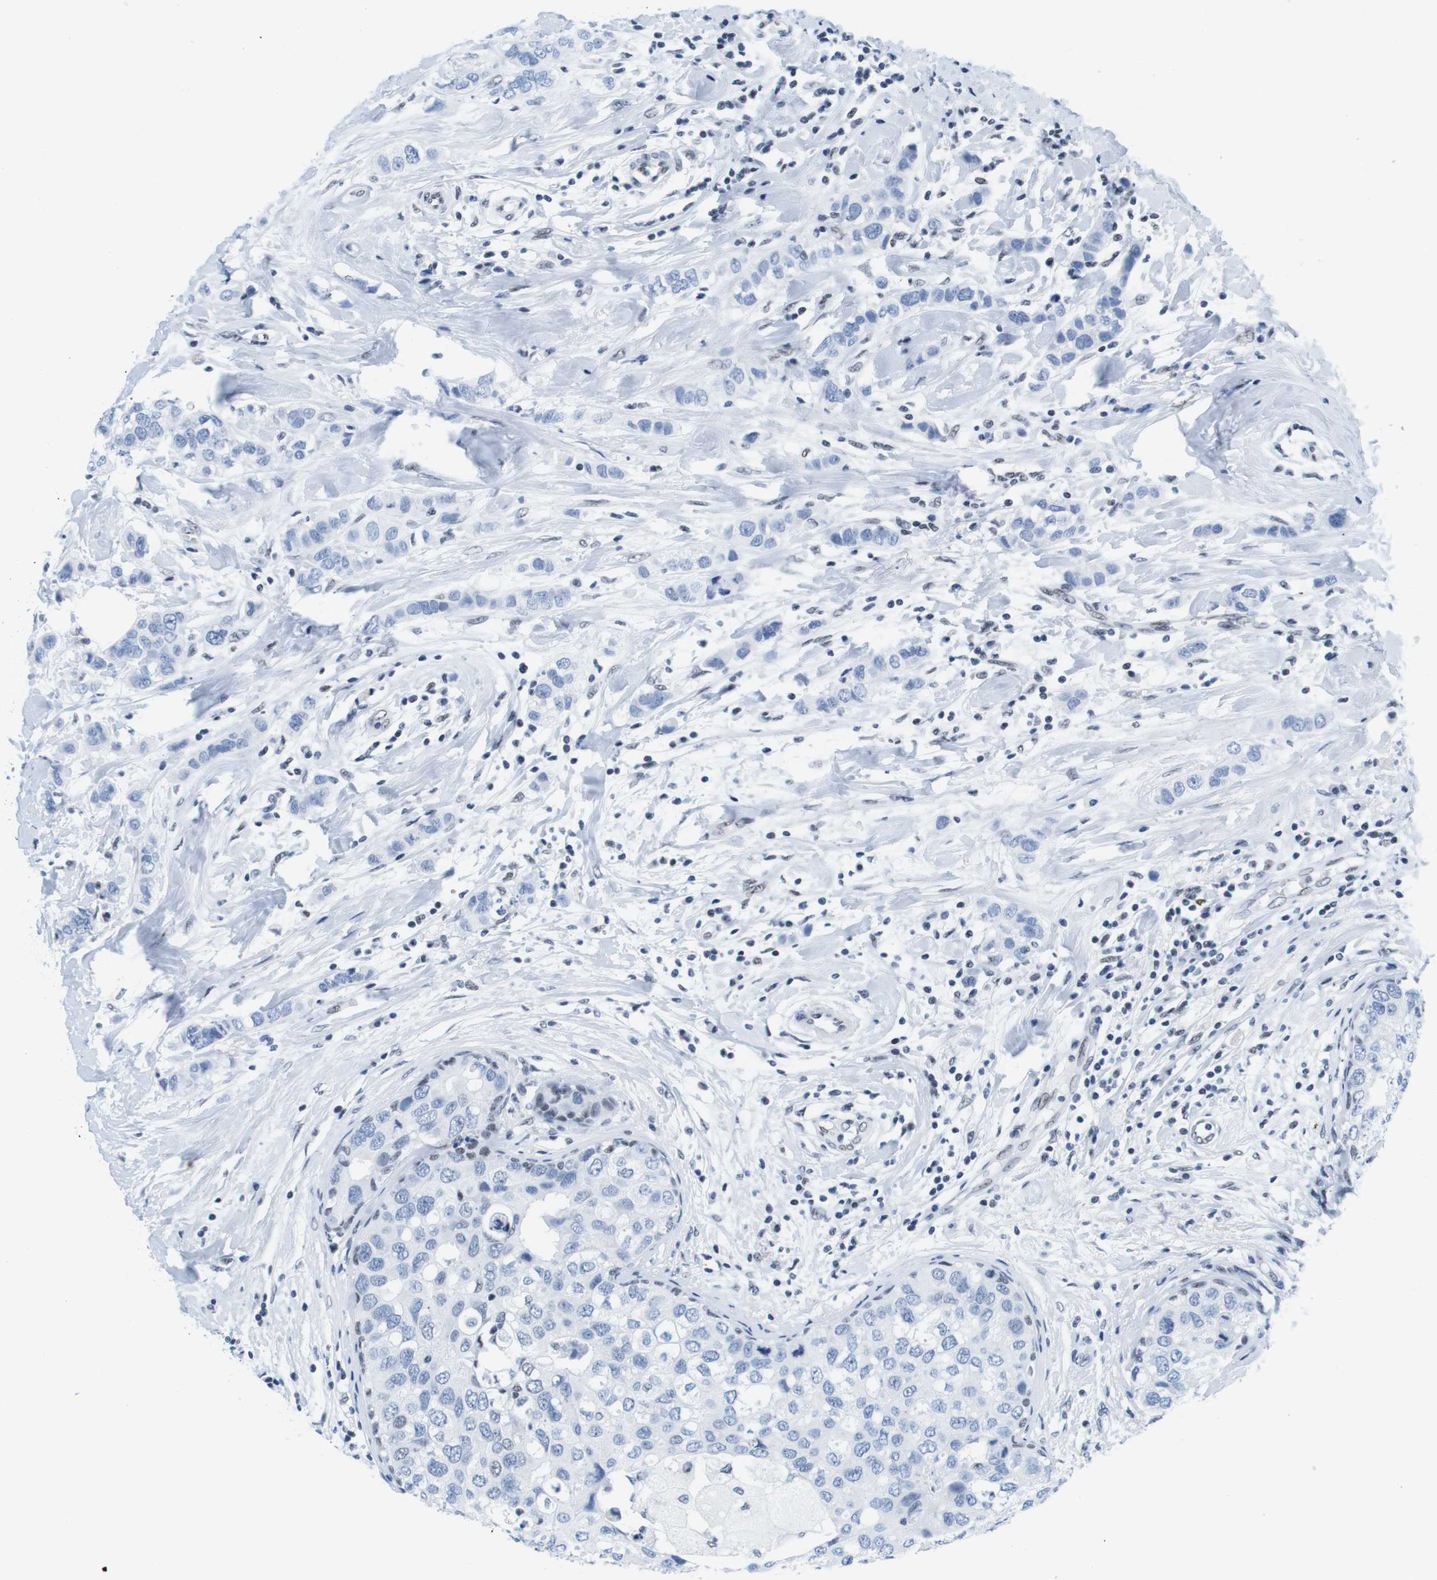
{"staining": {"intensity": "negative", "quantity": "none", "location": "none"}, "tissue": "breast cancer", "cell_type": "Tumor cells", "image_type": "cancer", "snomed": [{"axis": "morphology", "description": "Duct carcinoma"}, {"axis": "topography", "description": "Breast"}], "caption": "Protein analysis of breast cancer exhibits no significant expression in tumor cells. (Immunohistochemistry (ihc), brightfield microscopy, high magnification).", "gene": "IFI16", "patient": {"sex": "female", "age": 50}}